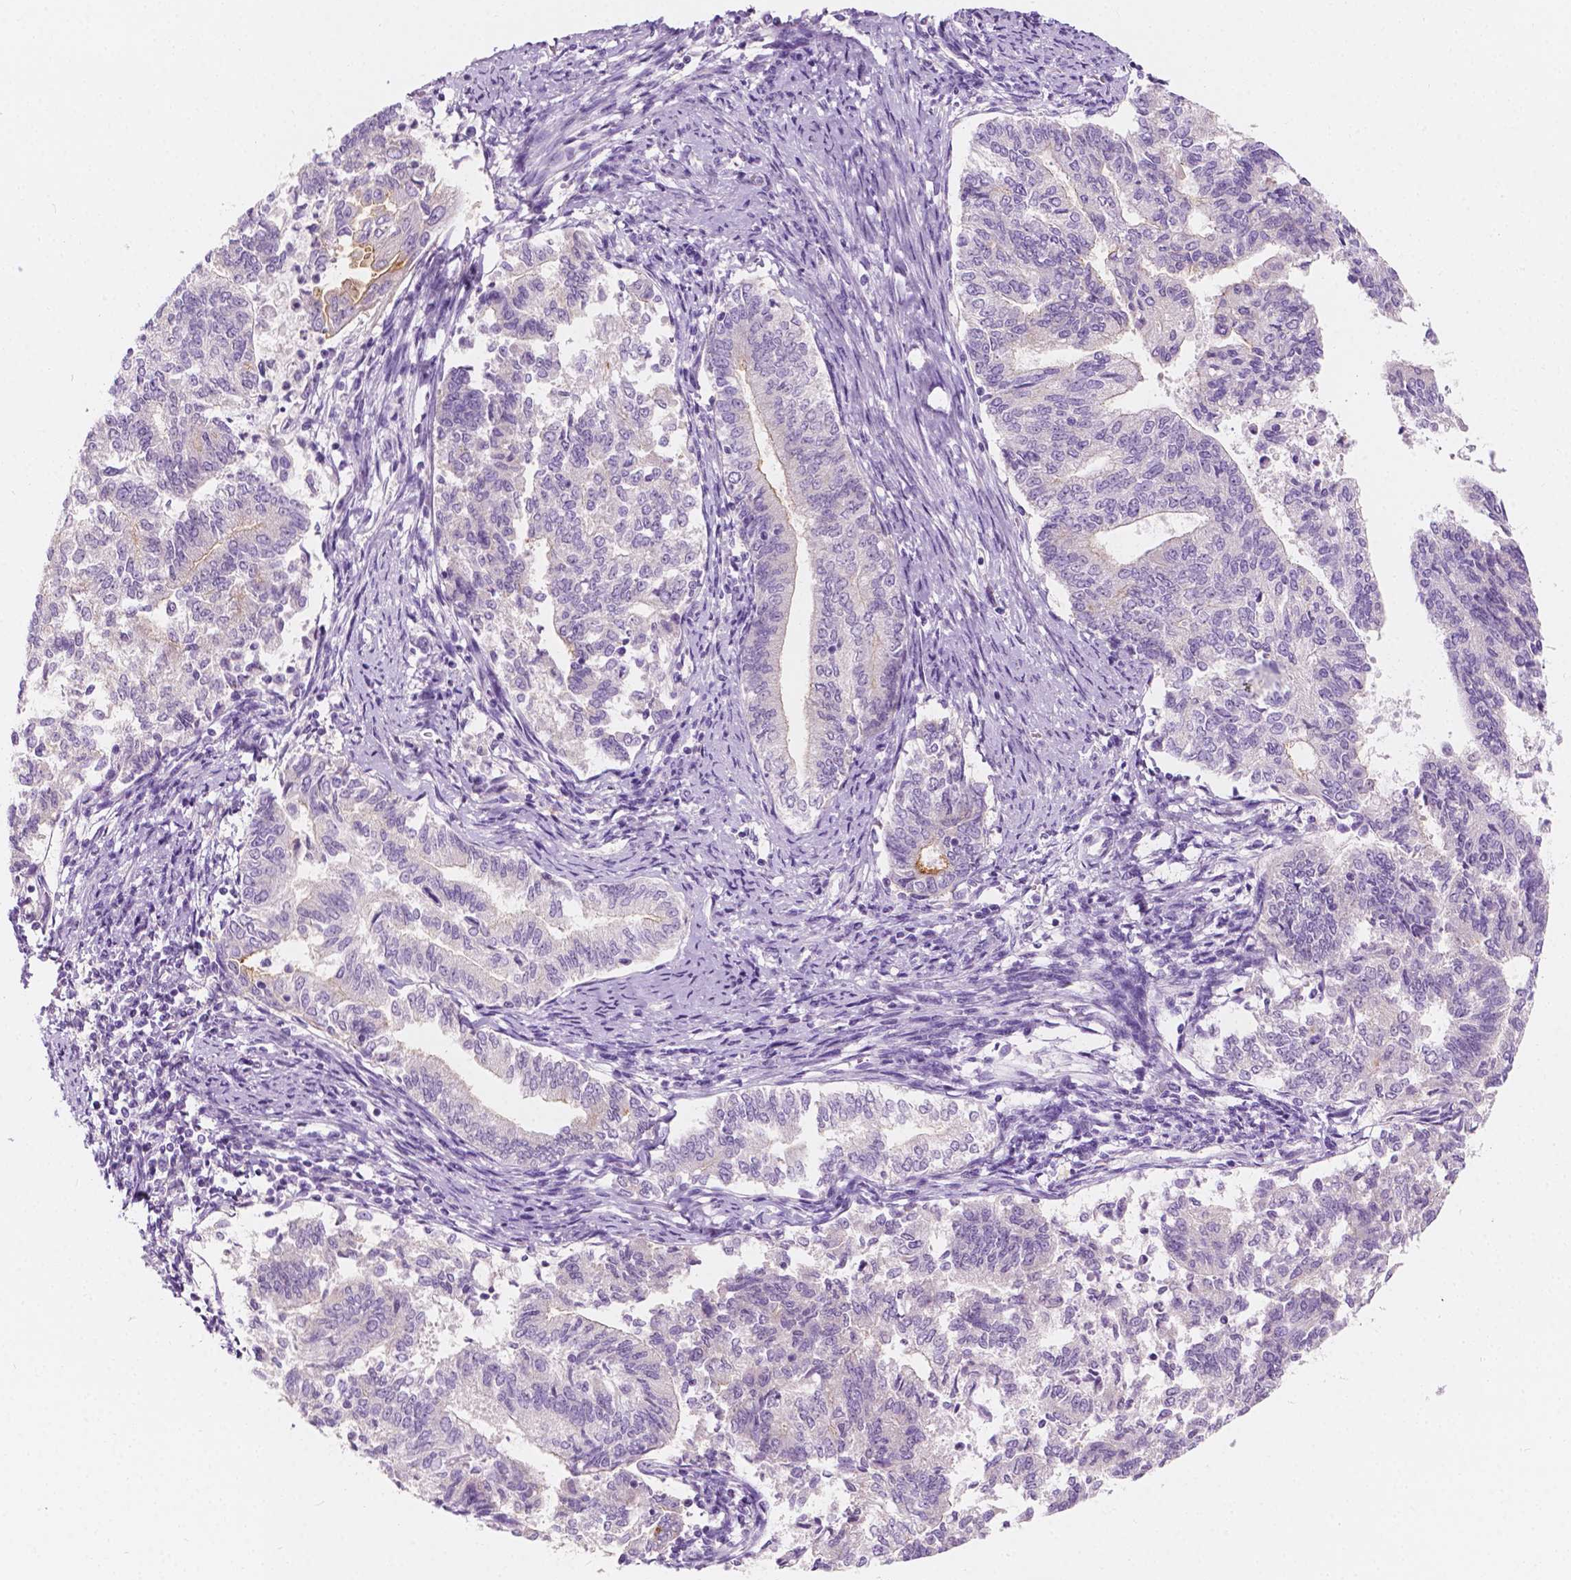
{"staining": {"intensity": "negative", "quantity": "none", "location": "none"}, "tissue": "endometrial cancer", "cell_type": "Tumor cells", "image_type": "cancer", "snomed": [{"axis": "morphology", "description": "Adenocarcinoma, NOS"}, {"axis": "topography", "description": "Endometrium"}], "caption": "The micrograph shows no staining of tumor cells in endometrial adenocarcinoma.", "gene": "SIRT2", "patient": {"sex": "female", "age": 65}}